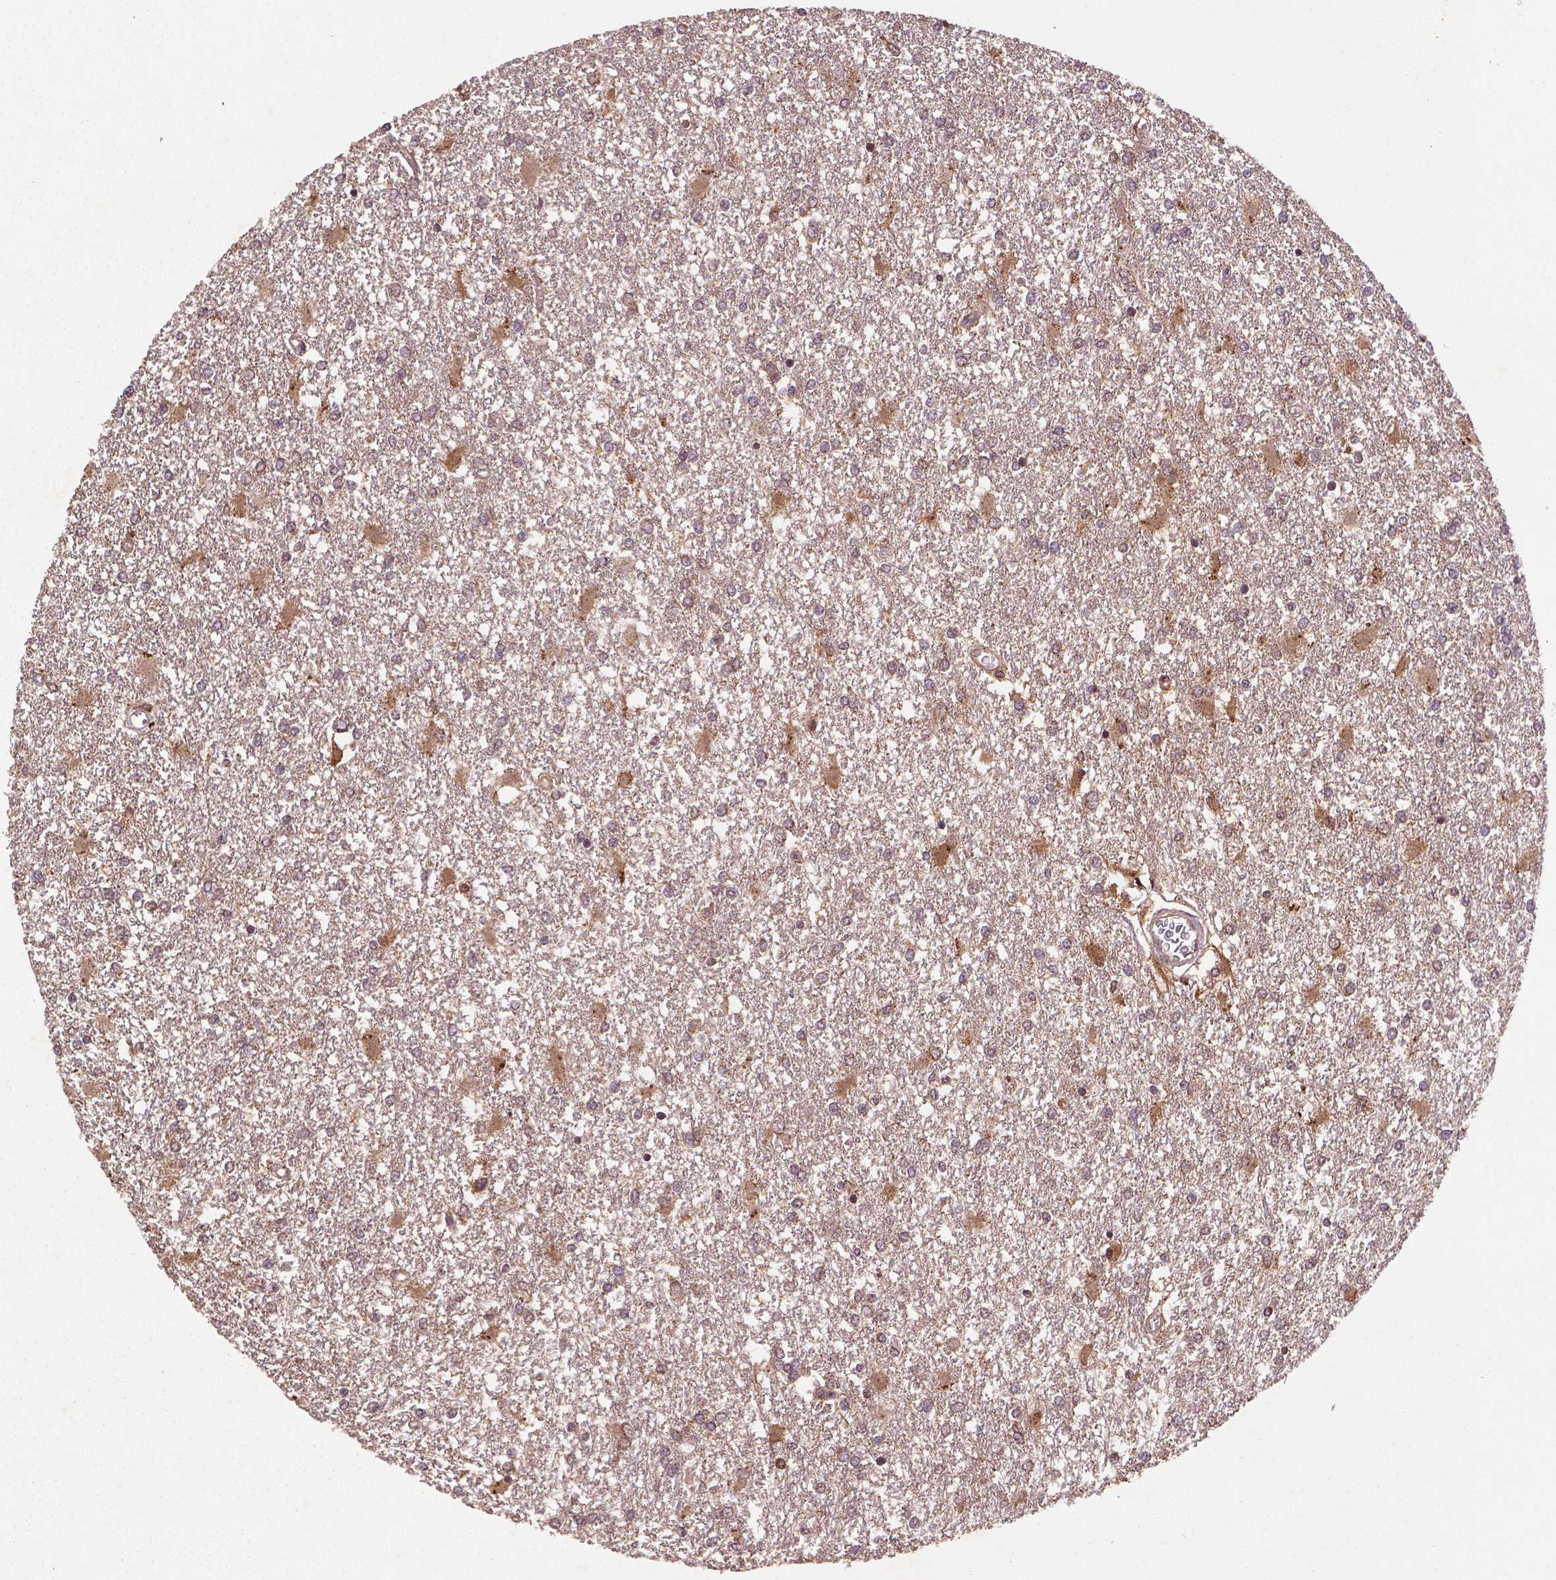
{"staining": {"intensity": "moderate", "quantity": "<25%", "location": "cytoplasmic/membranous"}, "tissue": "glioma", "cell_type": "Tumor cells", "image_type": "cancer", "snomed": [{"axis": "morphology", "description": "Glioma, malignant, High grade"}, {"axis": "topography", "description": "Cerebral cortex"}], "caption": "IHC of glioma demonstrates low levels of moderate cytoplasmic/membranous staining in about <25% of tumor cells. (DAB IHC, brown staining for protein, blue staining for nuclei).", "gene": "NIPAL2", "patient": {"sex": "male", "age": 79}}